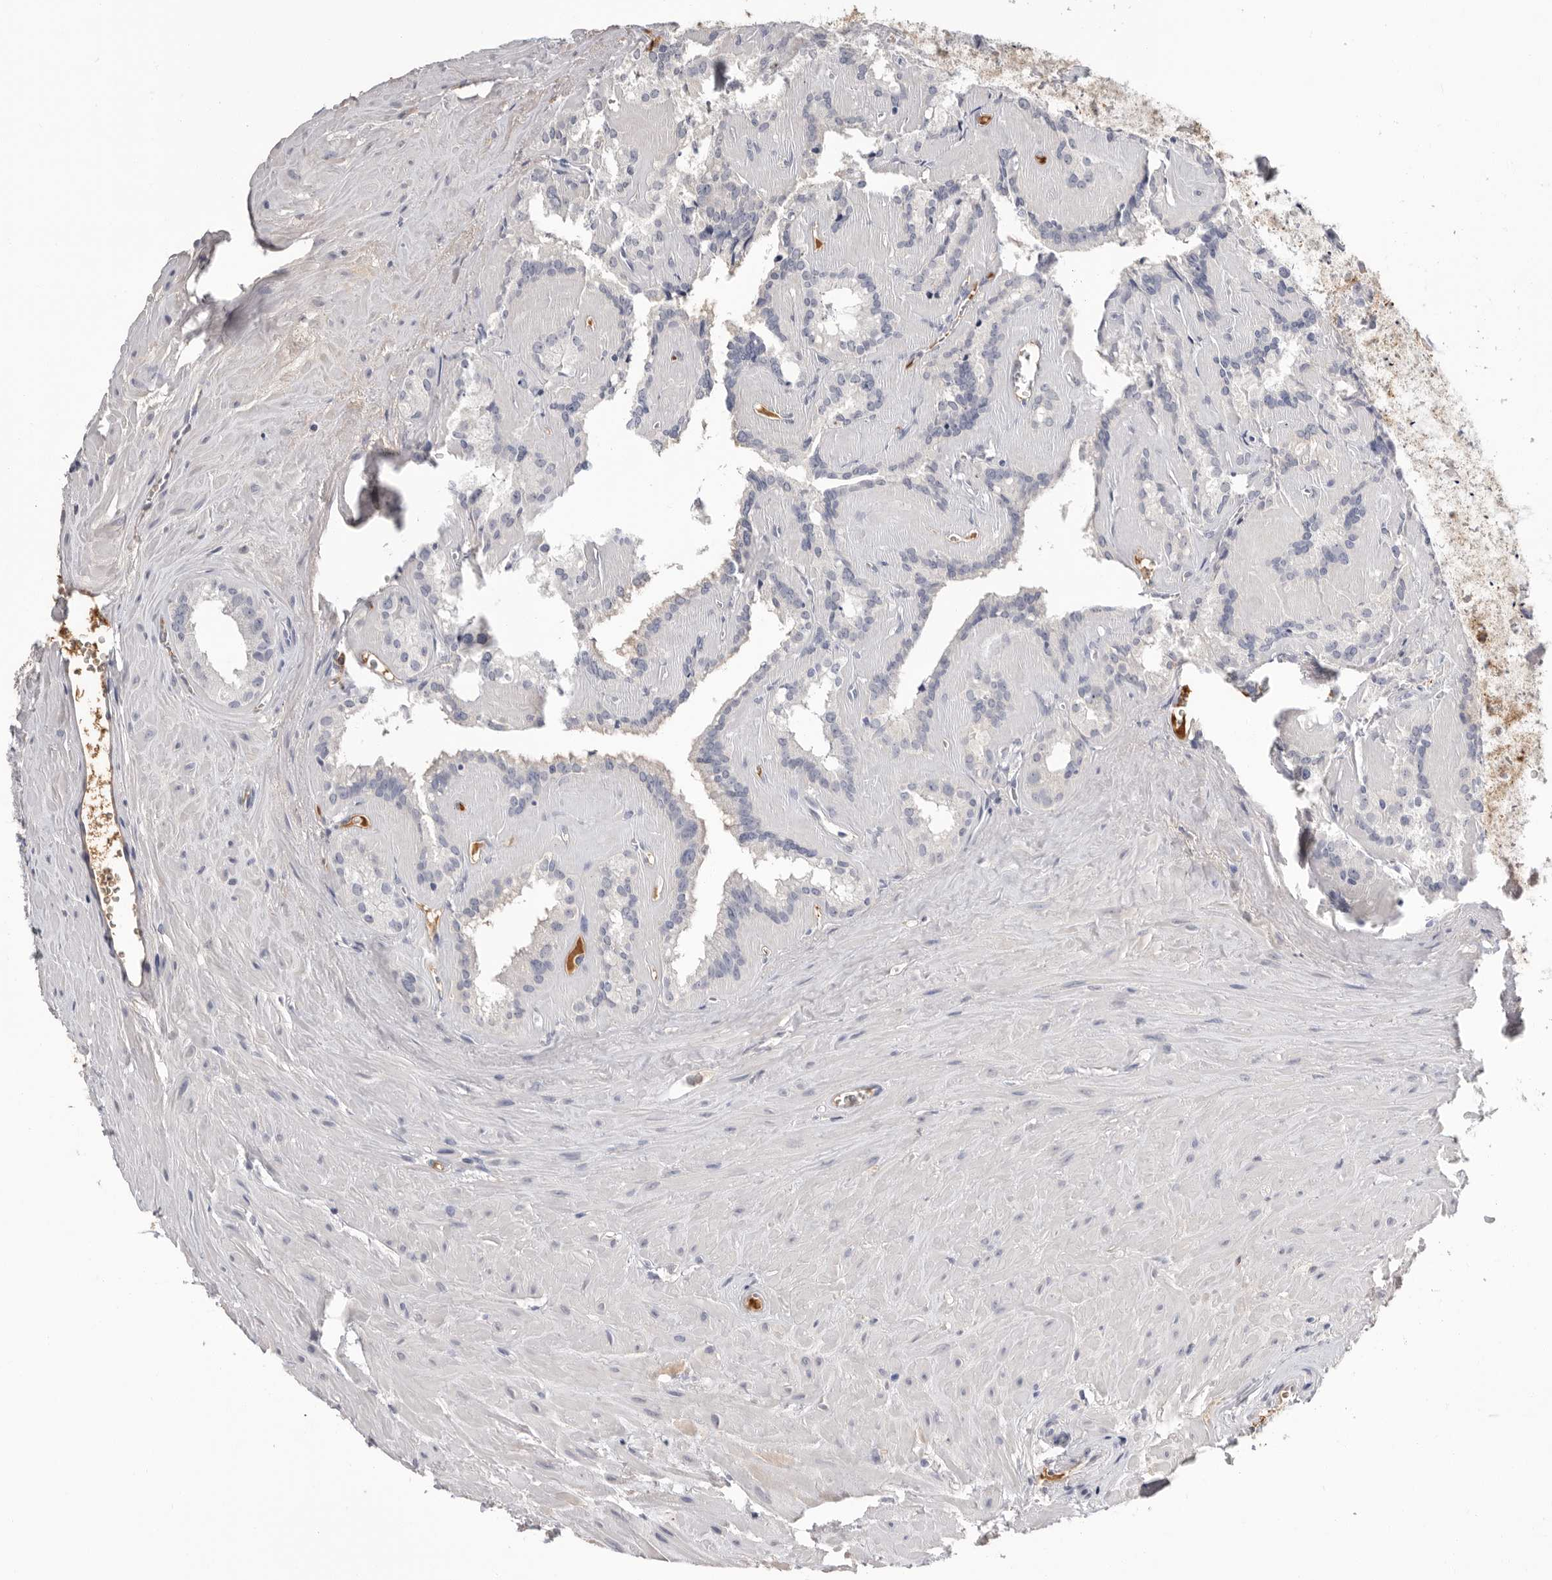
{"staining": {"intensity": "negative", "quantity": "none", "location": "none"}, "tissue": "seminal vesicle", "cell_type": "Glandular cells", "image_type": "normal", "snomed": [{"axis": "morphology", "description": "Normal tissue, NOS"}, {"axis": "topography", "description": "Prostate"}, {"axis": "topography", "description": "Seminal veicle"}], "caption": "There is no significant expression in glandular cells of seminal vesicle.", "gene": "APOA2", "patient": {"sex": "male", "age": 59}}